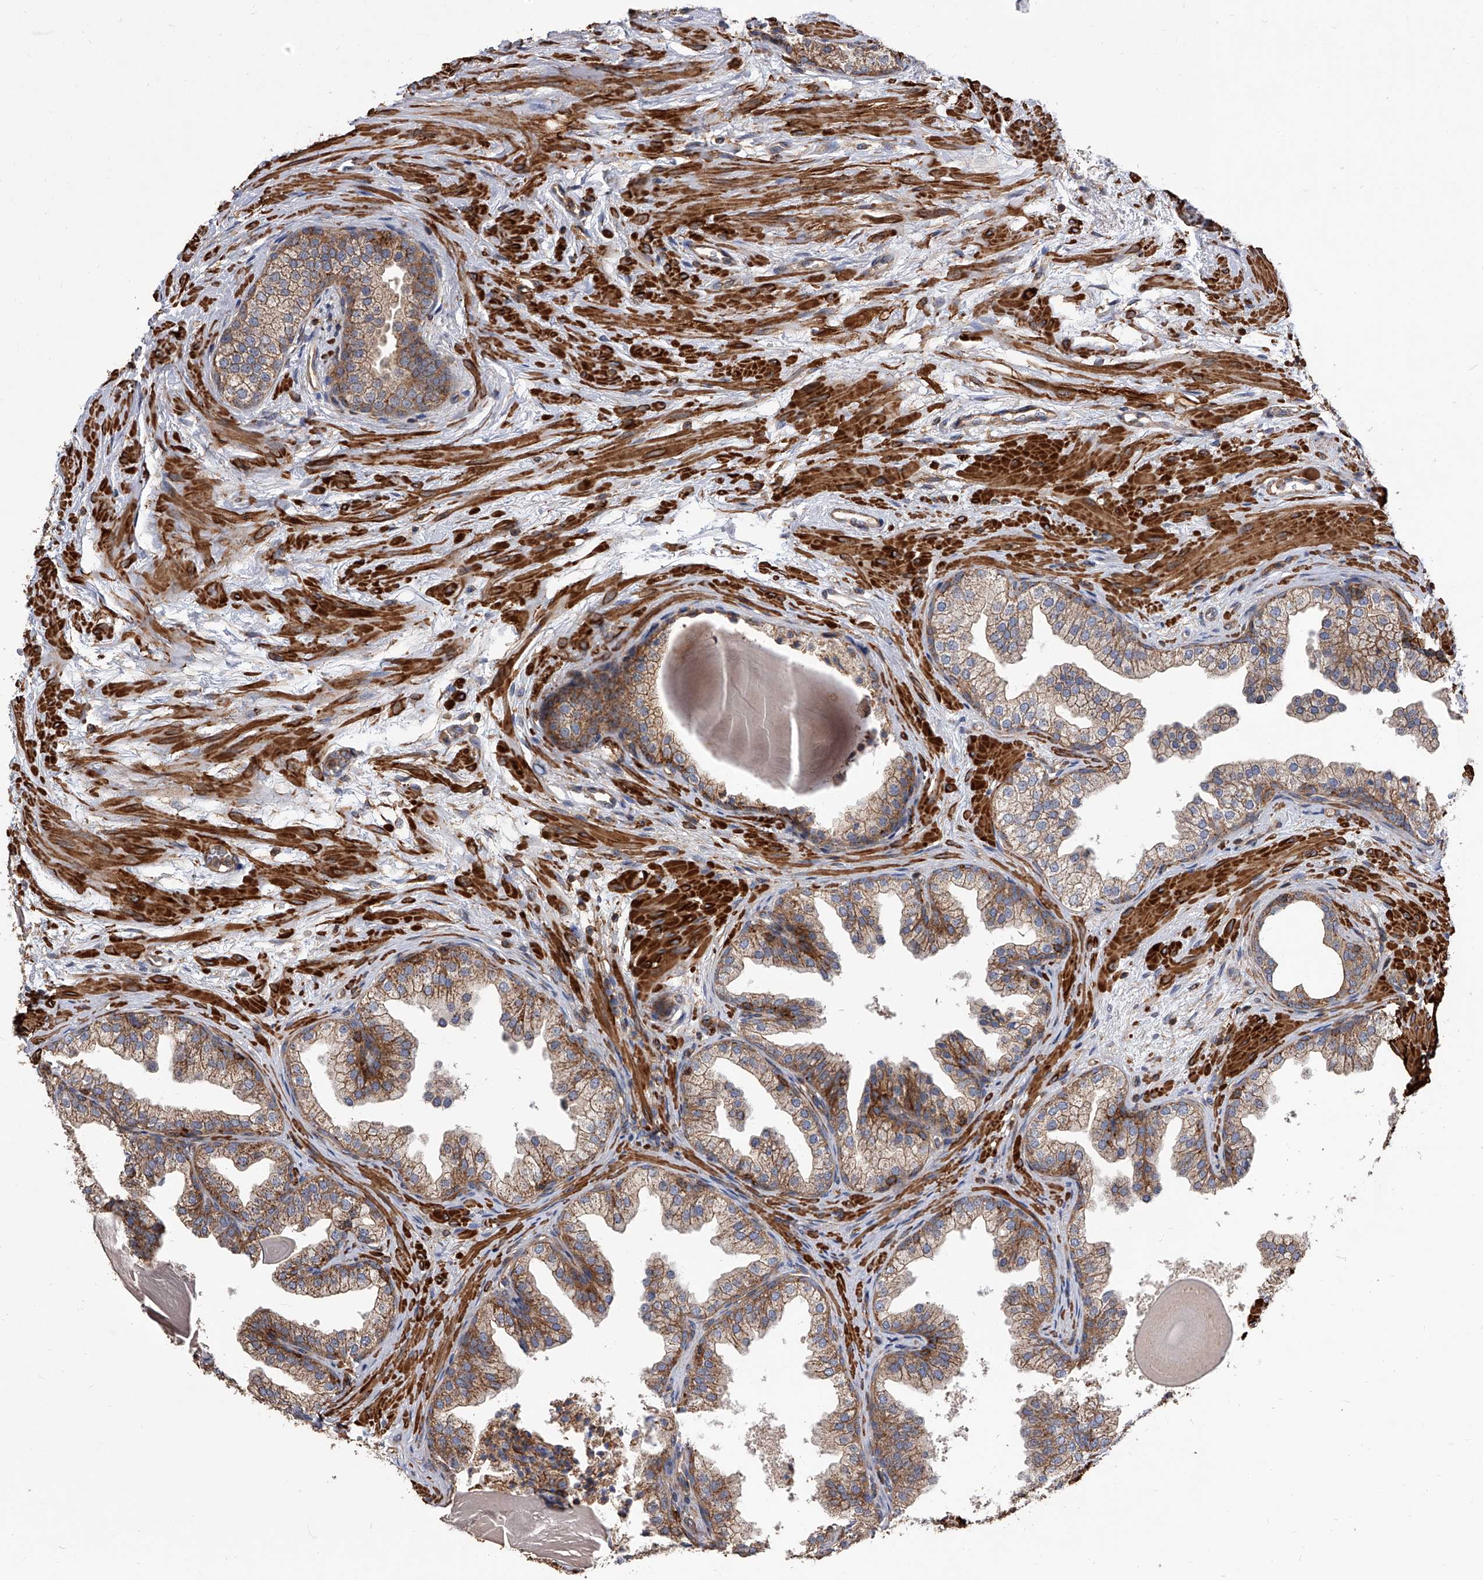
{"staining": {"intensity": "moderate", "quantity": ">75%", "location": "cytoplasmic/membranous"}, "tissue": "prostate", "cell_type": "Glandular cells", "image_type": "normal", "snomed": [{"axis": "morphology", "description": "Normal tissue, NOS"}, {"axis": "topography", "description": "Prostate"}], "caption": "Brown immunohistochemical staining in unremarkable prostate reveals moderate cytoplasmic/membranous staining in approximately >75% of glandular cells.", "gene": "PISD", "patient": {"sex": "male", "age": 48}}